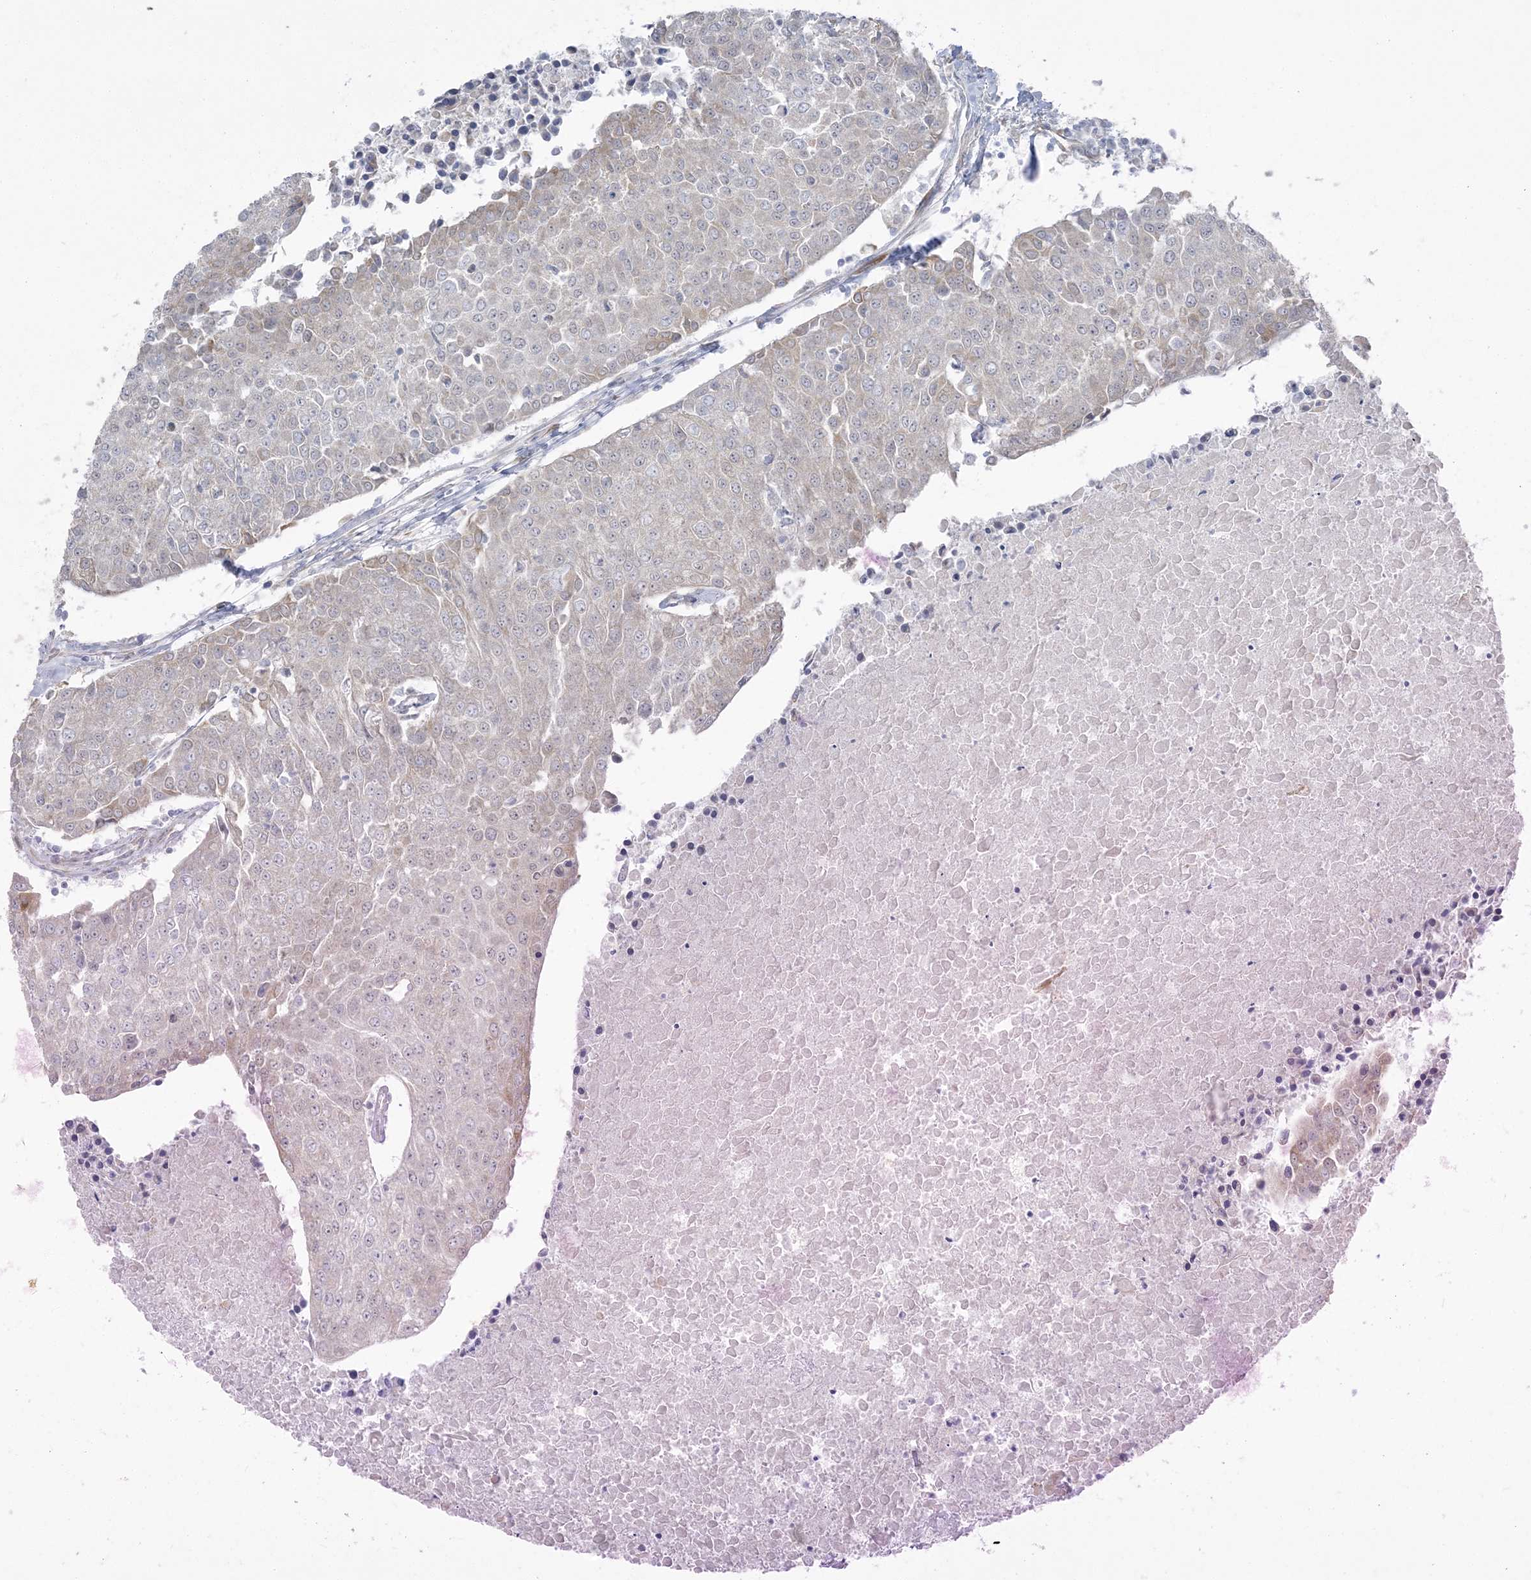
{"staining": {"intensity": "negative", "quantity": "none", "location": "none"}, "tissue": "urothelial cancer", "cell_type": "Tumor cells", "image_type": "cancer", "snomed": [{"axis": "morphology", "description": "Urothelial carcinoma, High grade"}, {"axis": "topography", "description": "Urinary bladder"}], "caption": "Human urothelial cancer stained for a protein using IHC displays no staining in tumor cells.", "gene": "ZC3H6", "patient": {"sex": "female", "age": 85}}